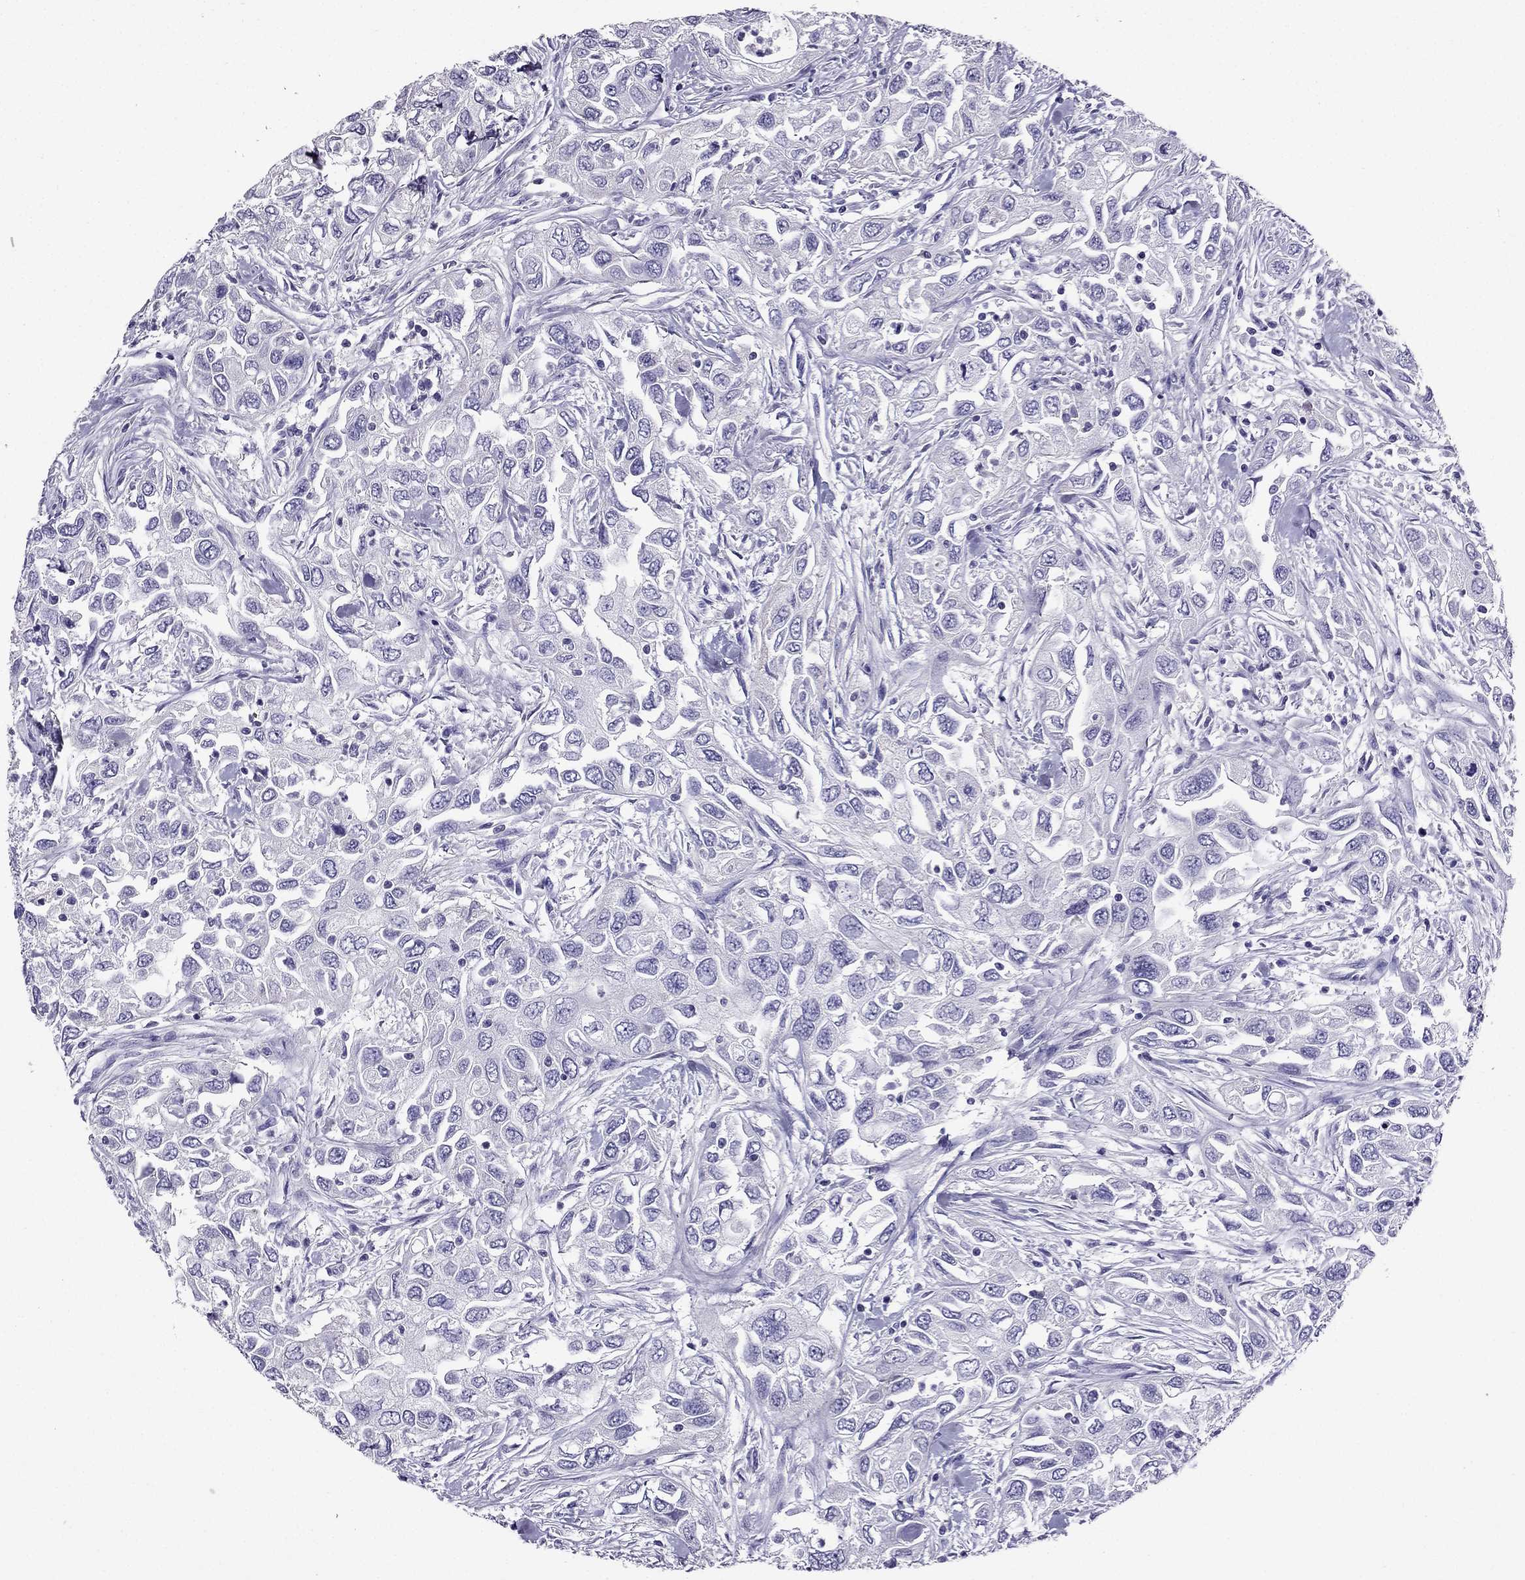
{"staining": {"intensity": "negative", "quantity": "none", "location": "none"}, "tissue": "urothelial cancer", "cell_type": "Tumor cells", "image_type": "cancer", "snomed": [{"axis": "morphology", "description": "Urothelial carcinoma, High grade"}, {"axis": "topography", "description": "Urinary bladder"}], "caption": "A histopathology image of human high-grade urothelial carcinoma is negative for staining in tumor cells.", "gene": "AAK1", "patient": {"sex": "male", "age": 76}}